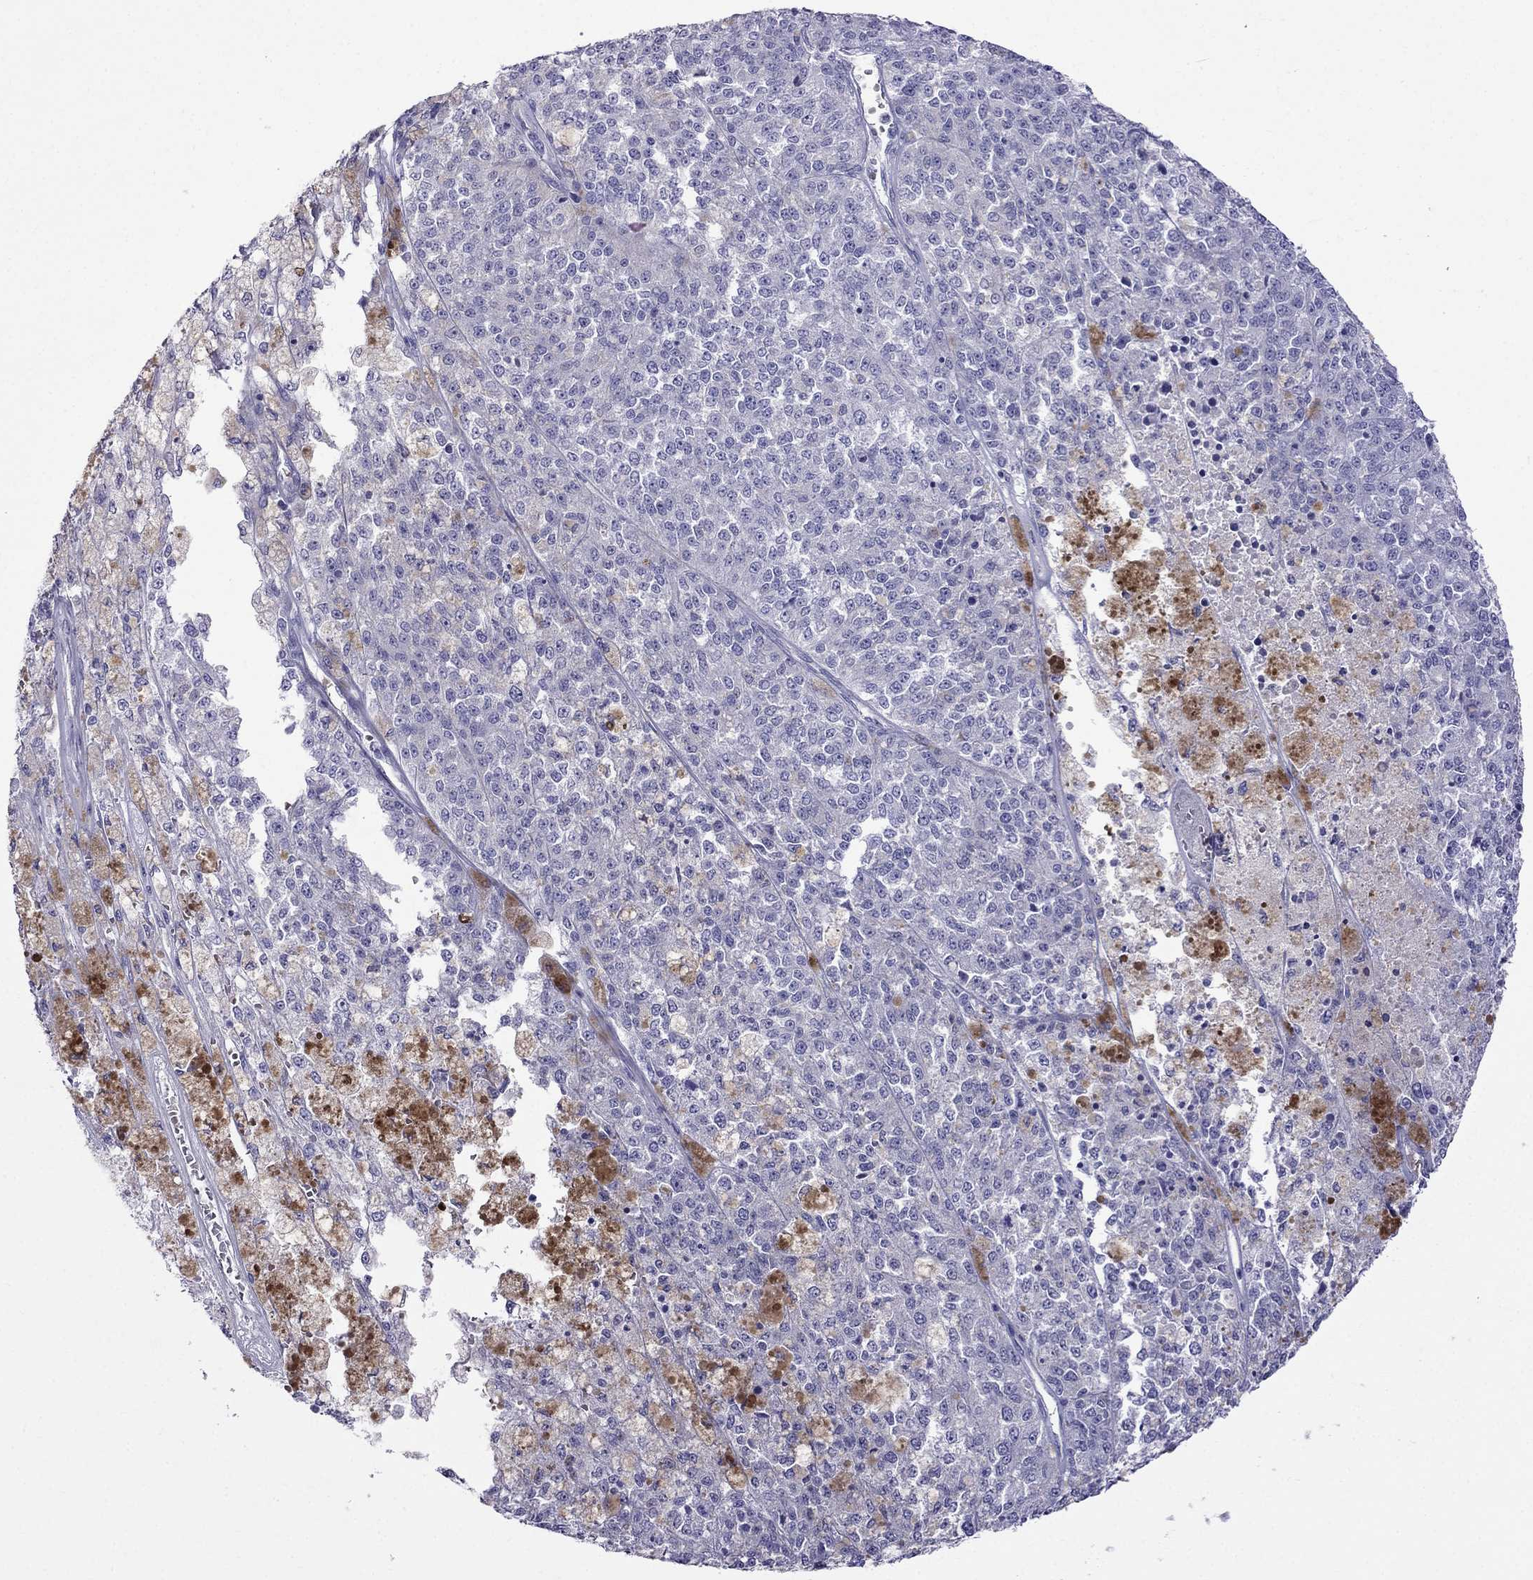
{"staining": {"intensity": "negative", "quantity": "none", "location": "none"}, "tissue": "melanoma", "cell_type": "Tumor cells", "image_type": "cancer", "snomed": [{"axis": "morphology", "description": "Malignant melanoma, Metastatic site"}, {"axis": "topography", "description": "Lymph node"}], "caption": "An IHC histopathology image of melanoma is shown. There is no staining in tumor cells of melanoma.", "gene": "TDRD1", "patient": {"sex": "female", "age": 64}}